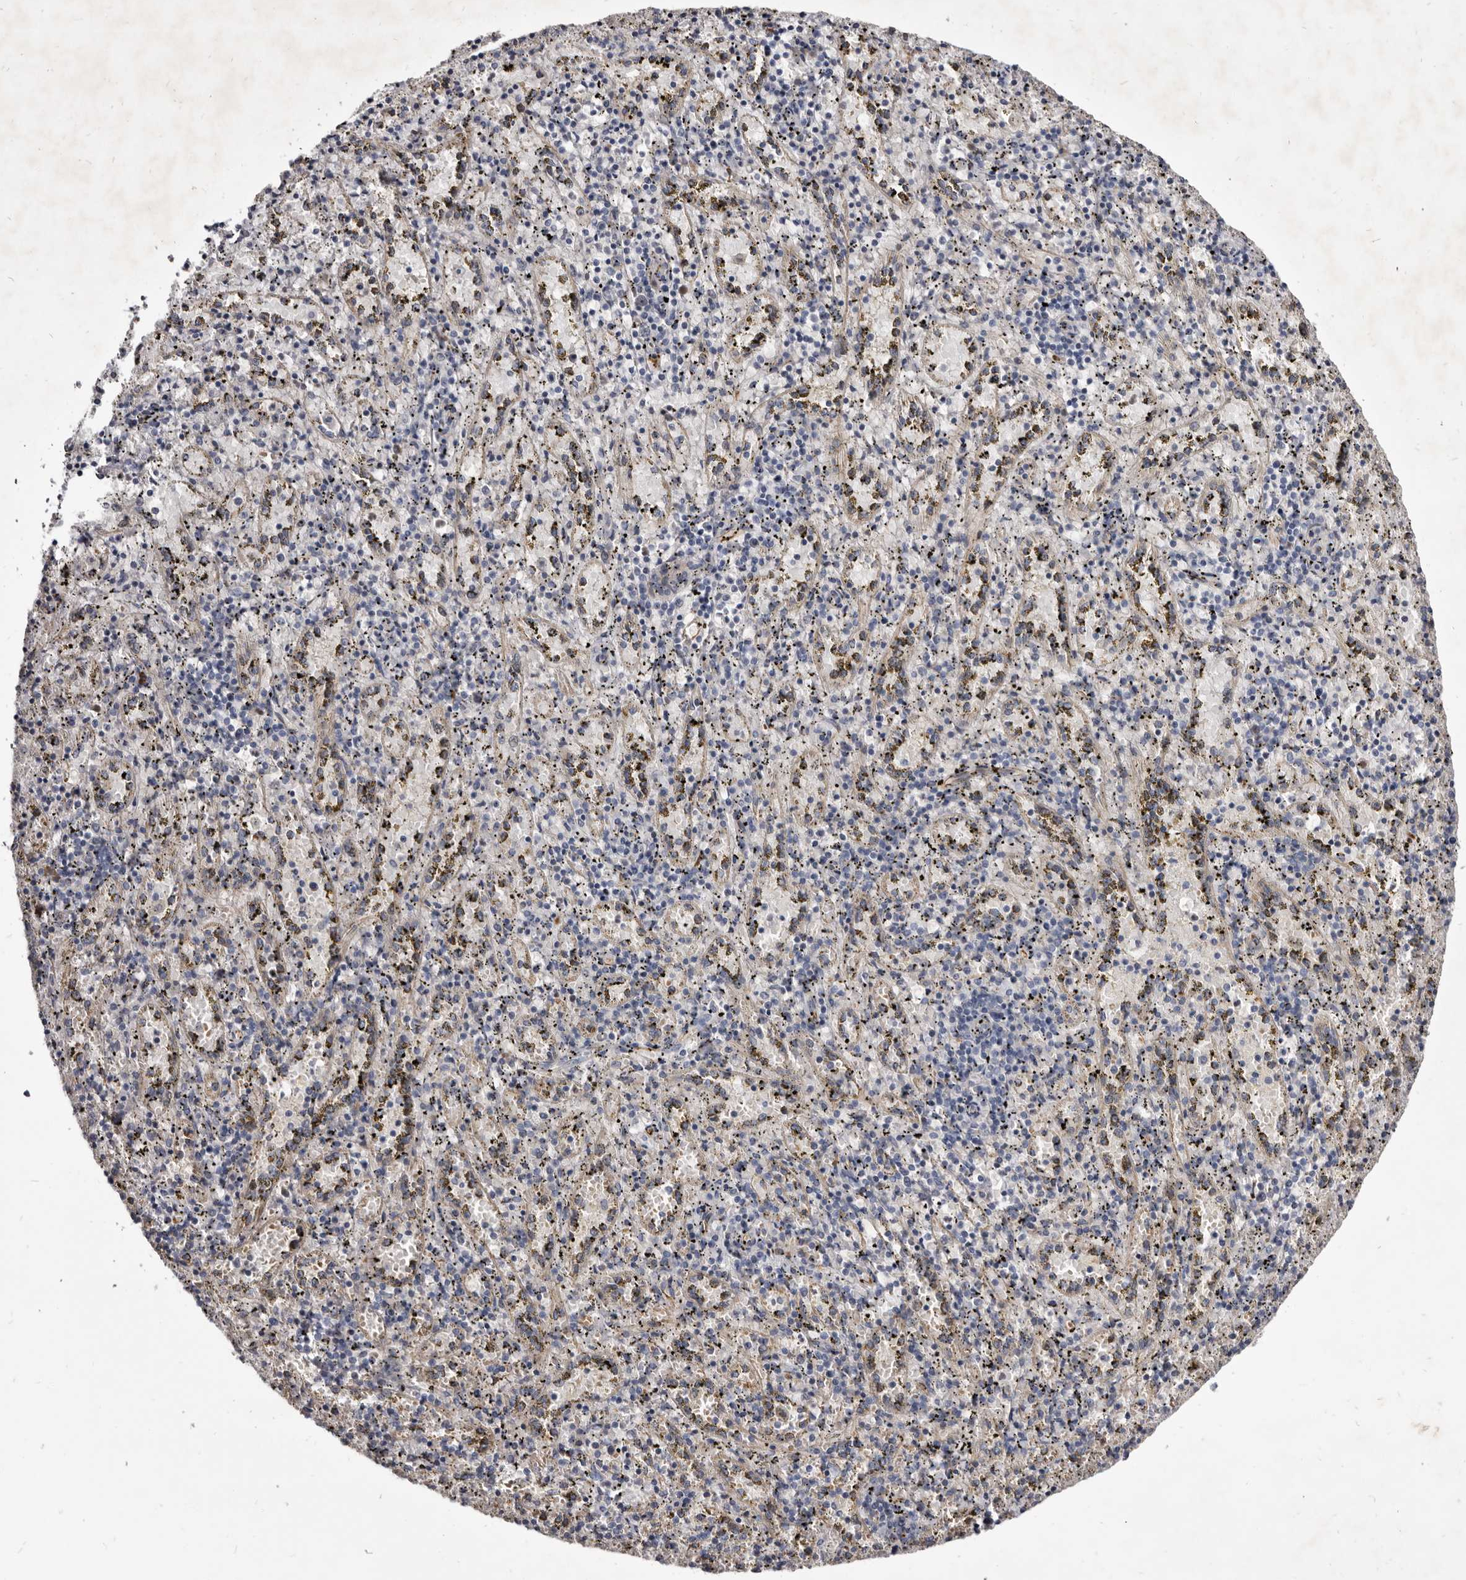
{"staining": {"intensity": "negative", "quantity": "none", "location": "none"}, "tissue": "spleen", "cell_type": "Cells in red pulp", "image_type": "normal", "snomed": [{"axis": "morphology", "description": "Normal tissue, NOS"}, {"axis": "topography", "description": "Spleen"}], "caption": "DAB immunohistochemical staining of benign spleen exhibits no significant staining in cells in red pulp.", "gene": "FAS", "patient": {"sex": "male", "age": 11}}